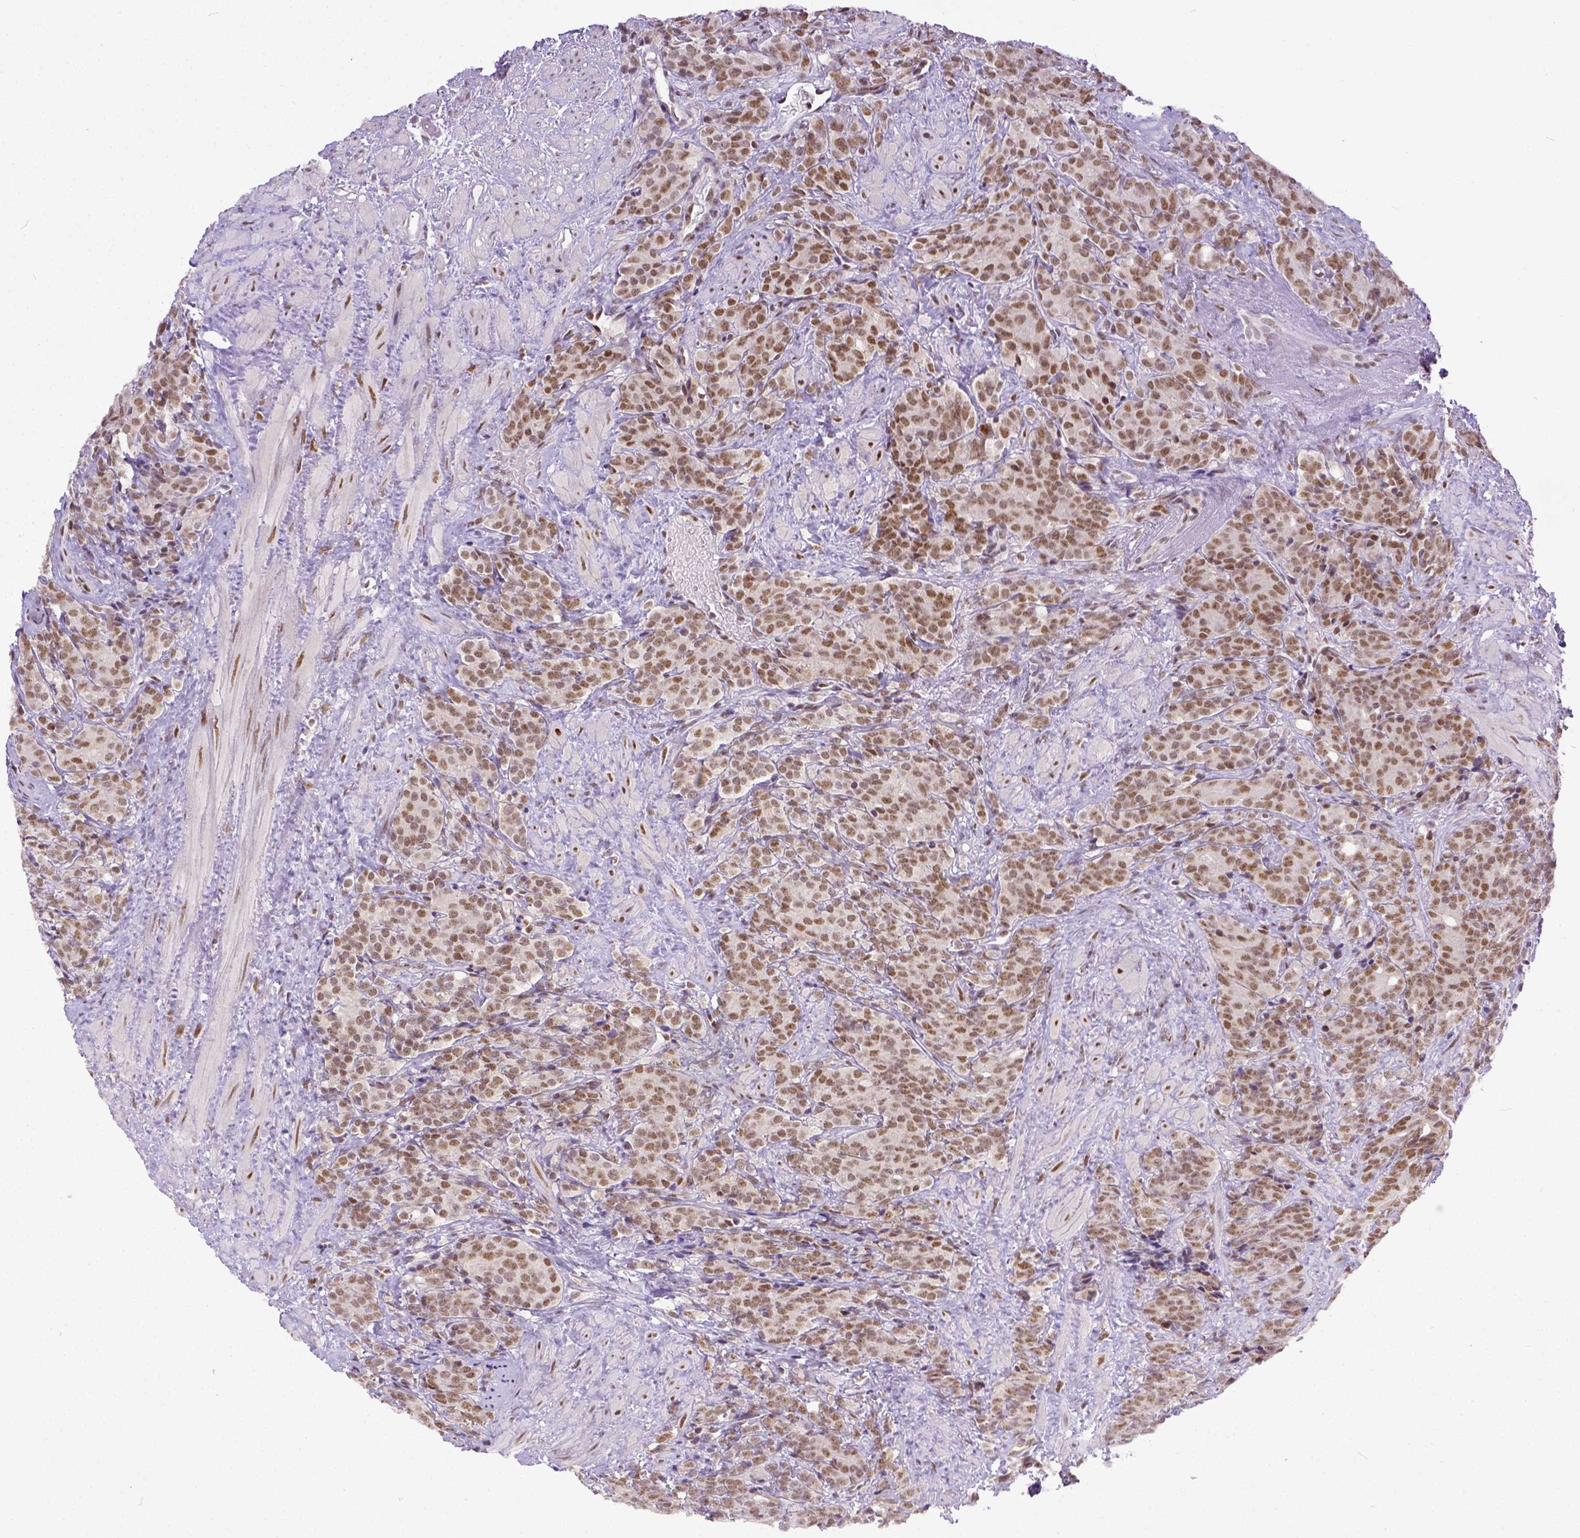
{"staining": {"intensity": "moderate", "quantity": ">75%", "location": "nuclear"}, "tissue": "prostate cancer", "cell_type": "Tumor cells", "image_type": "cancer", "snomed": [{"axis": "morphology", "description": "Adenocarcinoma, High grade"}, {"axis": "topography", "description": "Prostate"}], "caption": "DAB (3,3'-diaminobenzidine) immunohistochemical staining of prostate cancer (high-grade adenocarcinoma) demonstrates moderate nuclear protein positivity in approximately >75% of tumor cells.", "gene": "ERCC1", "patient": {"sex": "male", "age": 84}}